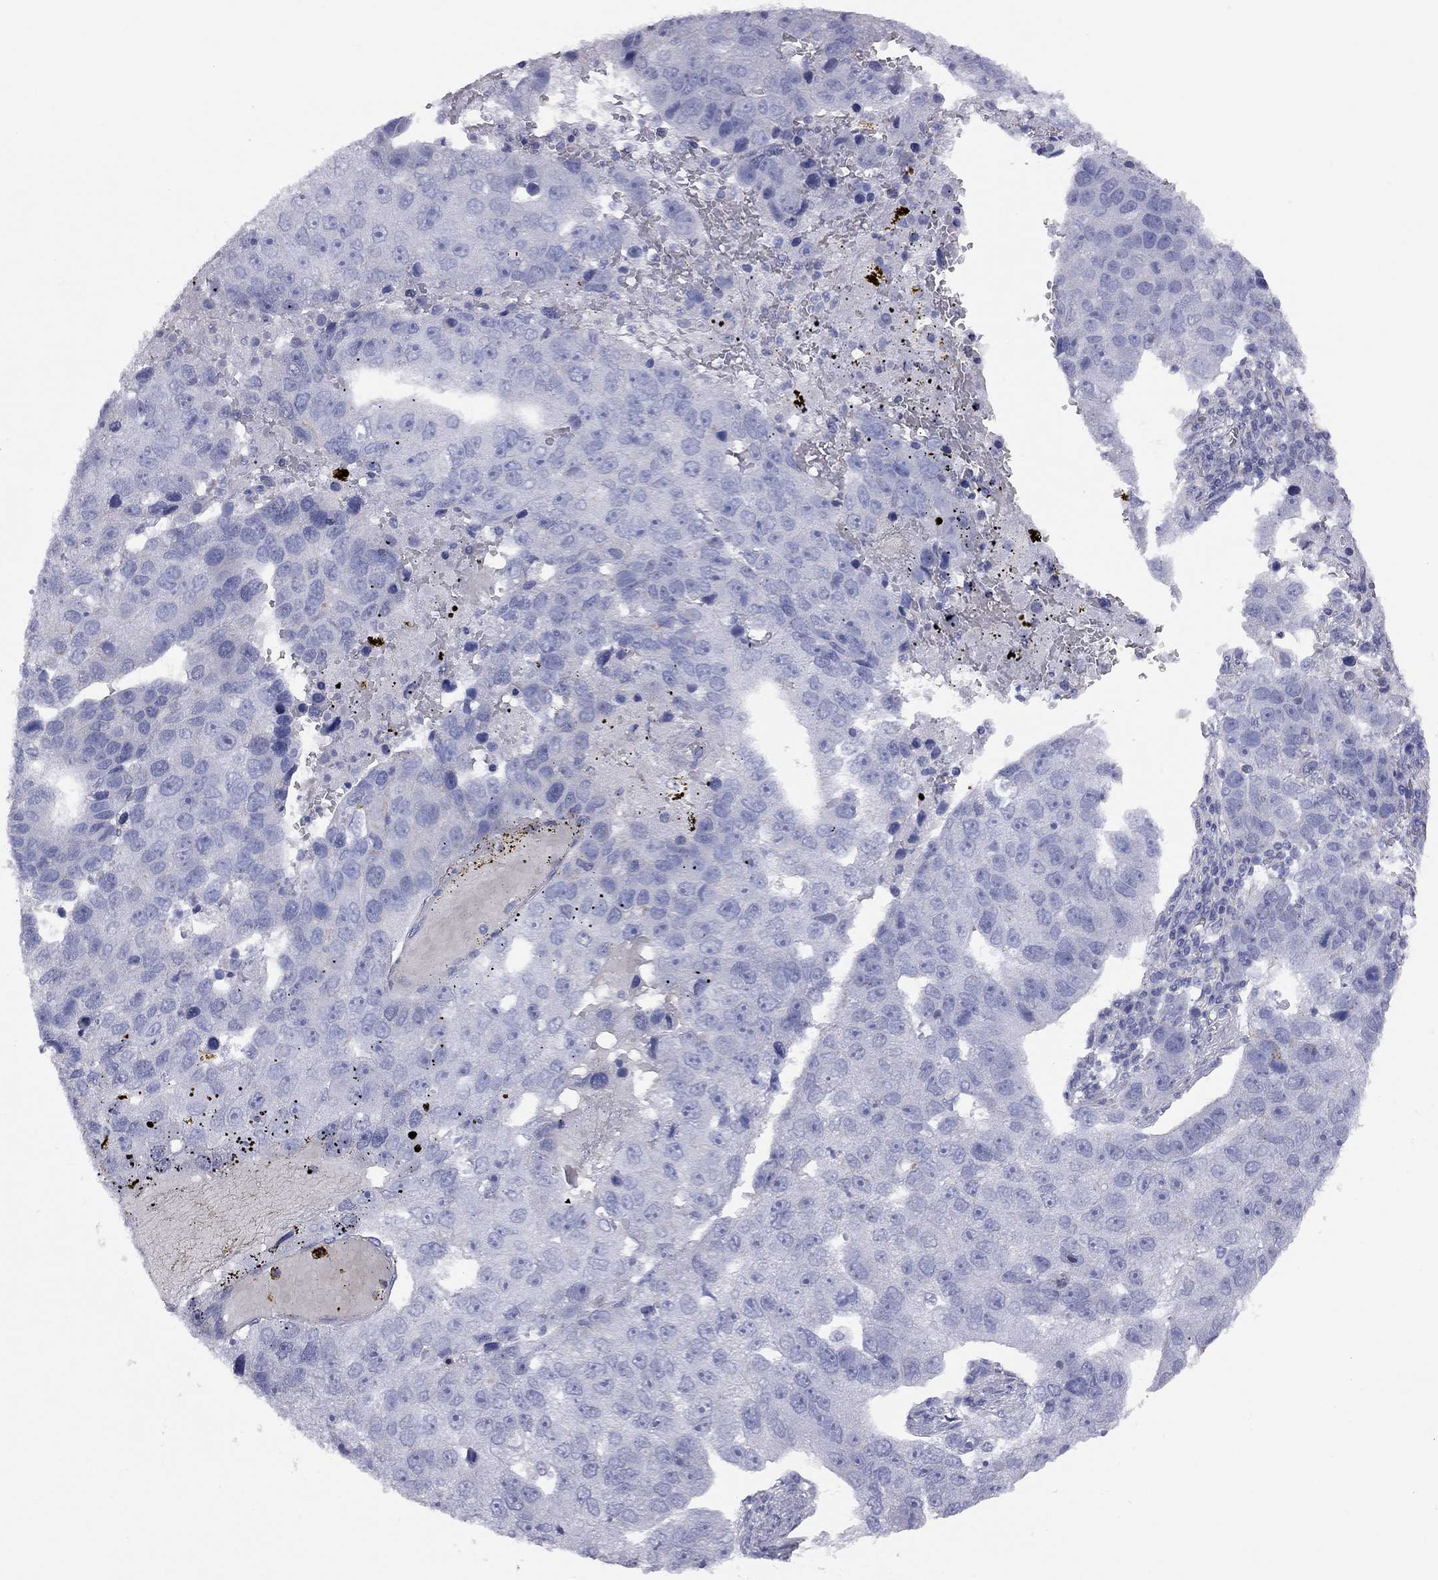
{"staining": {"intensity": "negative", "quantity": "none", "location": "none"}, "tissue": "pancreatic cancer", "cell_type": "Tumor cells", "image_type": "cancer", "snomed": [{"axis": "morphology", "description": "Adenocarcinoma, NOS"}, {"axis": "topography", "description": "Pancreas"}], "caption": "The histopathology image shows no staining of tumor cells in adenocarcinoma (pancreatic).", "gene": "ADCYAP1", "patient": {"sex": "female", "age": 61}}